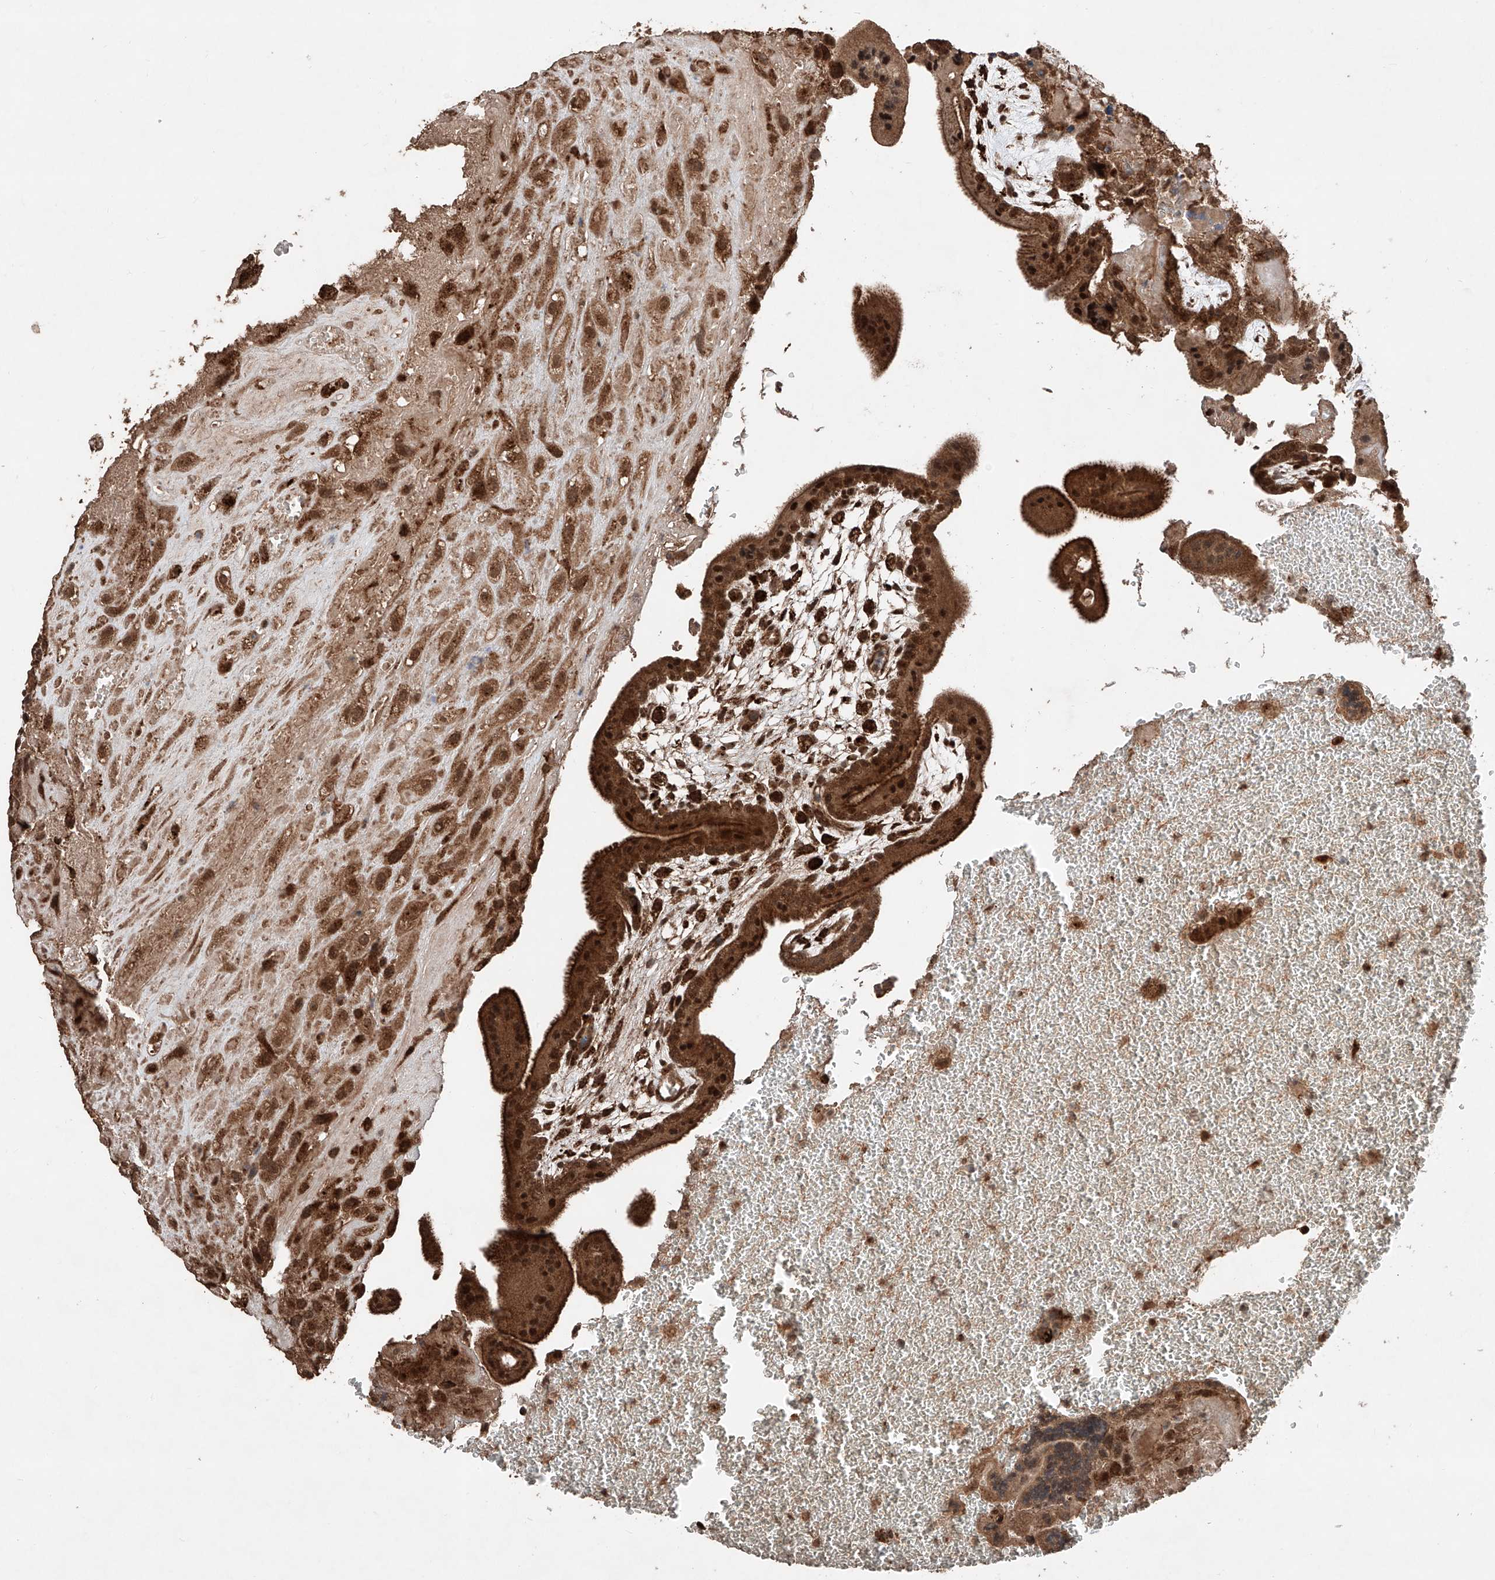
{"staining": {"intensity": "strong", "quantity": ">75%", "location": "cytoplasmic/membranous,nuclear"}, "tissue": "placenta", "cell_type": "Decidual cells", "image_type": "normal", "snomed": [{"axis": "morphology", "description": "Normal tissue, NOS"}, {"axis": "topography", "description": "Placenta"}], "caption": "Brown immunohistochemical staining in unremarkable human placenta displays strong cytoplasmic/membranous,nuclear staining in about >75% of decidual cells.", "gene": "ZSCAN29", "patient": {"sex": "female", "age": 35}}